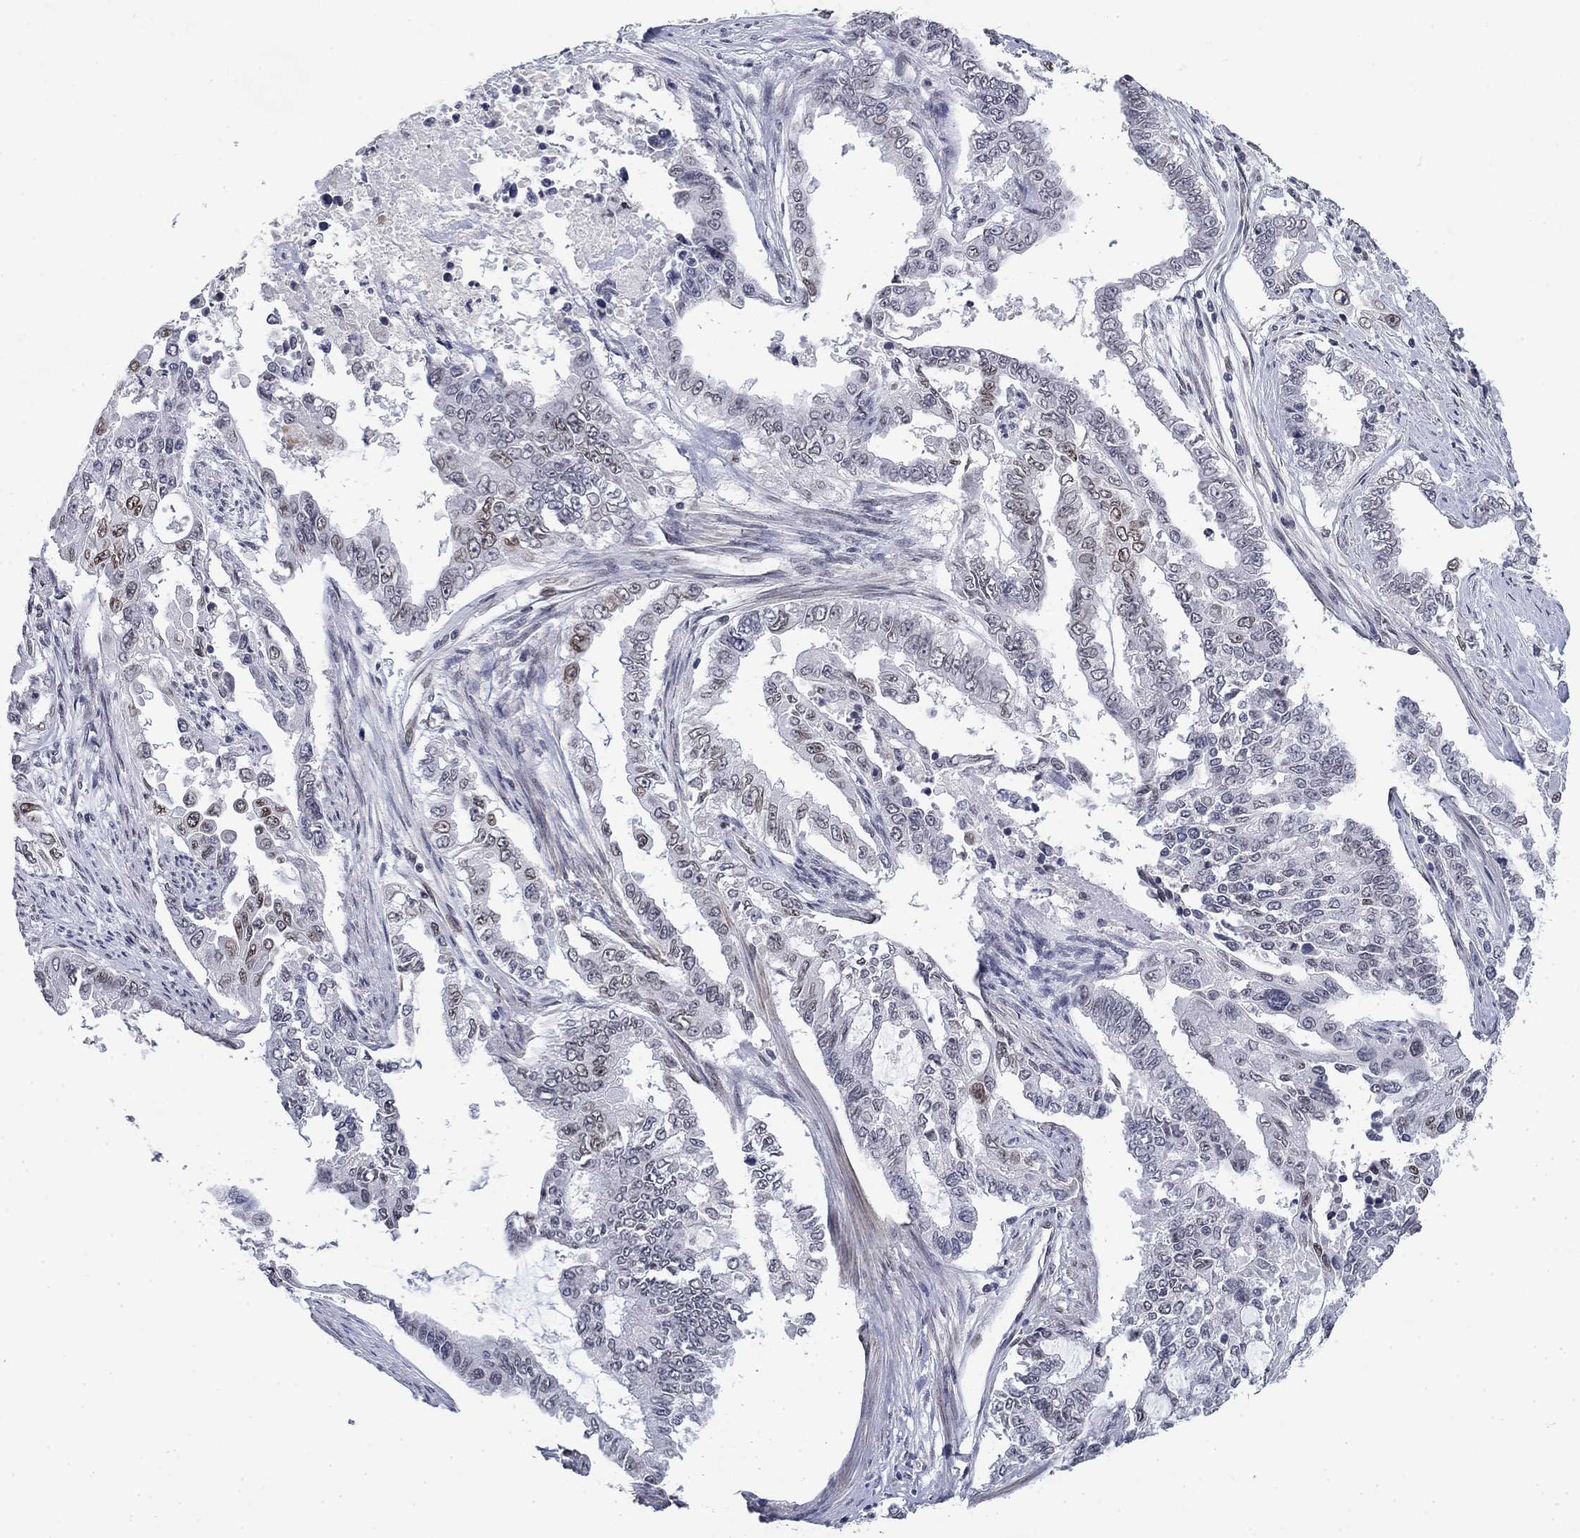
{"staining": {"intensity": "strong", "quantity": "<25%", "location": "cytoplasmic/membranous,nuclear"}, "tissue": "endometrial cancer", "cell_type": "Tumor cells", "image_type": "cancer", "snomed": [{"axis": "morphology", "description": "Adenocarcinoma, NOS"}, {"axis": "topography", "description": "Uterus"}], "caption": "Immunohistochemistry (IHC) image of neoplastic tissue: adenocarcinoma (endometrial) stained using immunohistochemistry exhibits medium levels of strong protein expression localized specifically in the cytoplasmic/membranous and nuclear of tumor cells, appearing as a cytoplasmic/membranous and nuclear brown color.", "gene": "TOR1AIP1", "patient": {"sex": "female", "age": 59}}